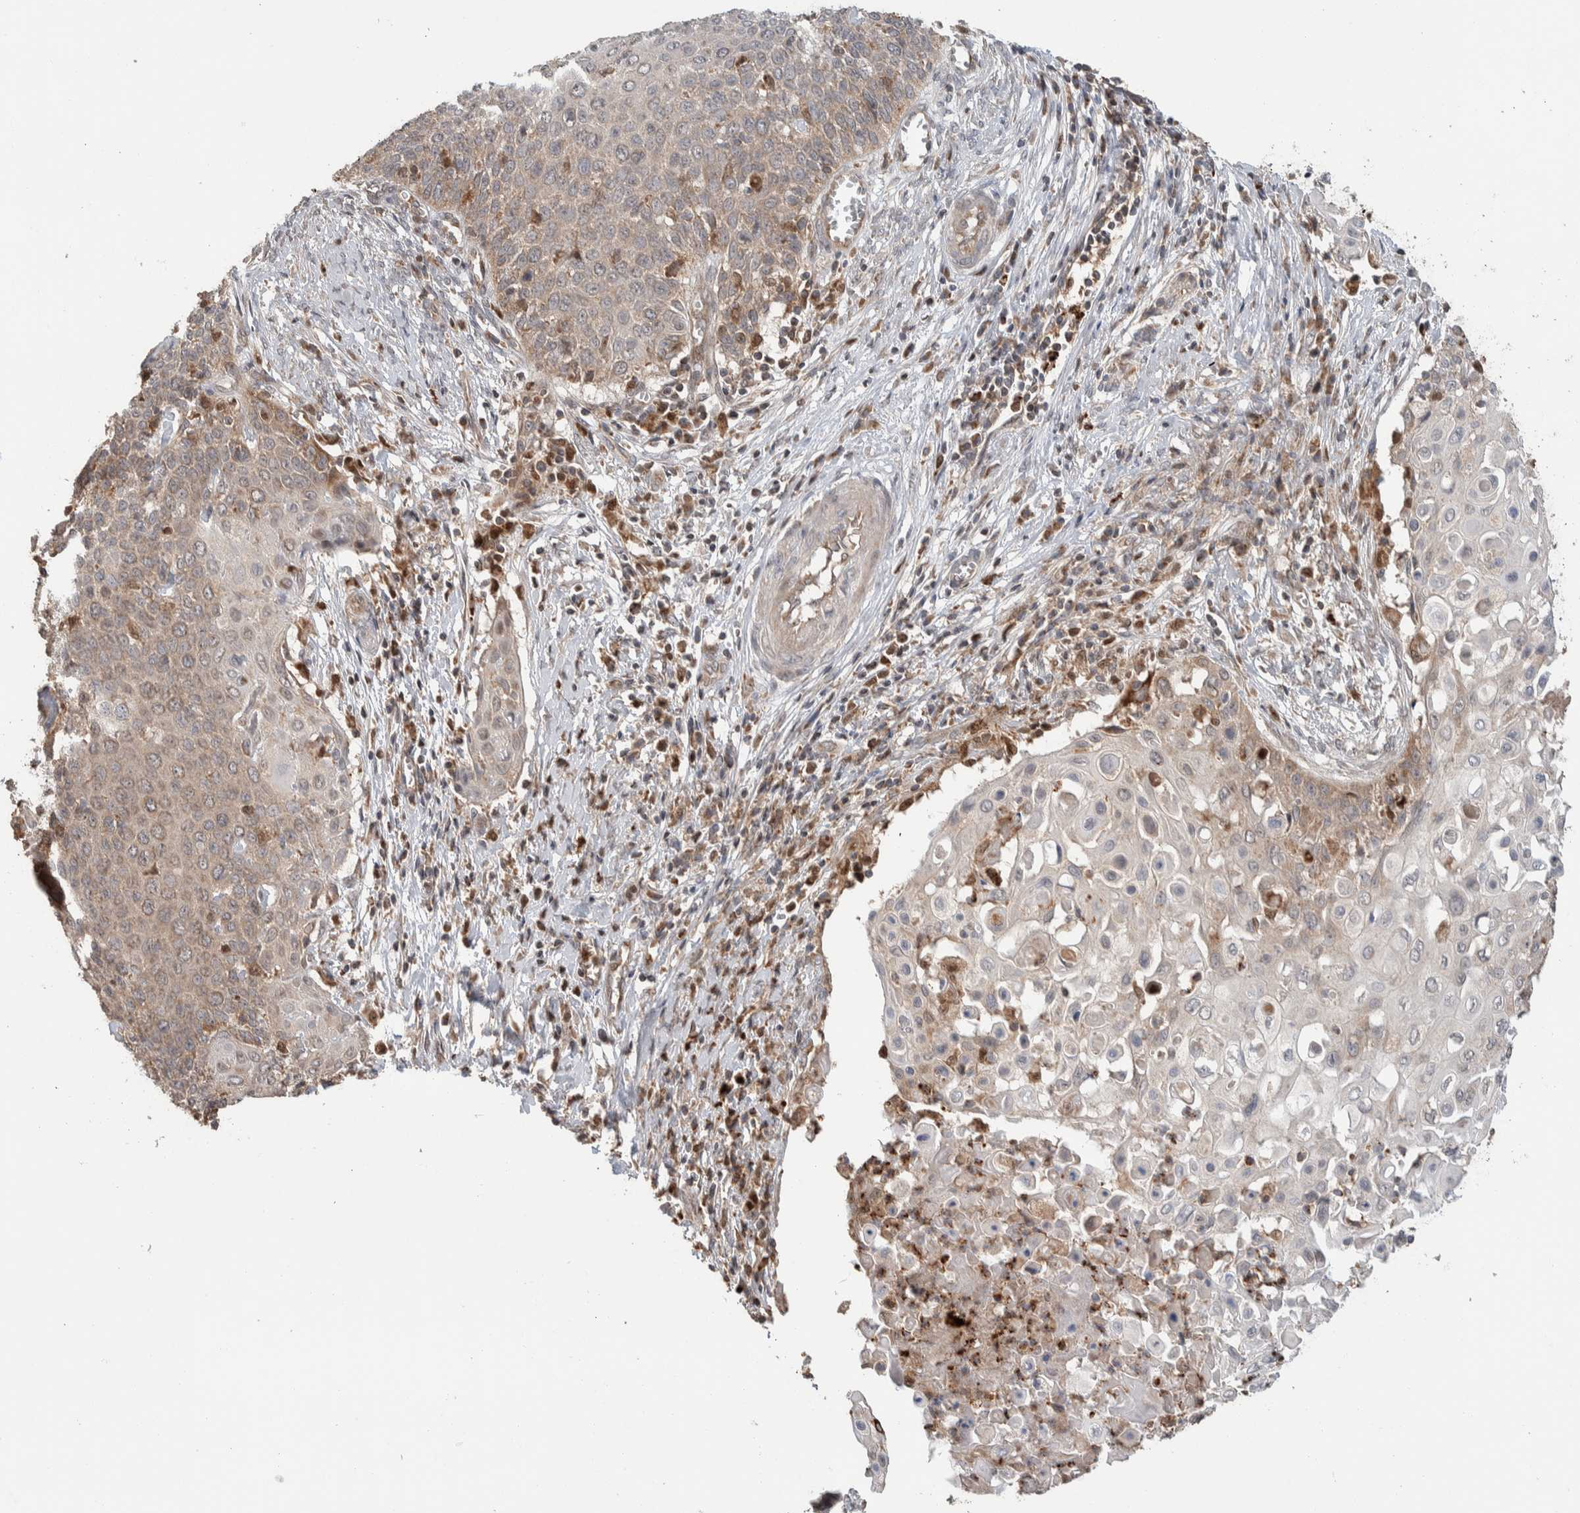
{"staining": {"intensity": "weak", "quantity": "25%-75%", "location": "cytoplasmic/membranous"}, "tissue": "cervical cancer", "cell_type": "Tumor cells", "image_type": "cancer", "snomed": [{"axis": "morphology", "description": "Squamous cell carcinoma, NOS"}, {"axis": "topography", "description": "Cervix"}], "caption": "A brown stain highlights weak cytoplasmic/membranous expression of a protein in human cervical cancer (squamous cell carcinoma) tumor cells. The staining was performed using DAB, with brown indicating positive protein expression. Nuclei are stained blue with hematoxylin.", "gene": "VPS53", "patient": {"sex": "female", "age": 39}}